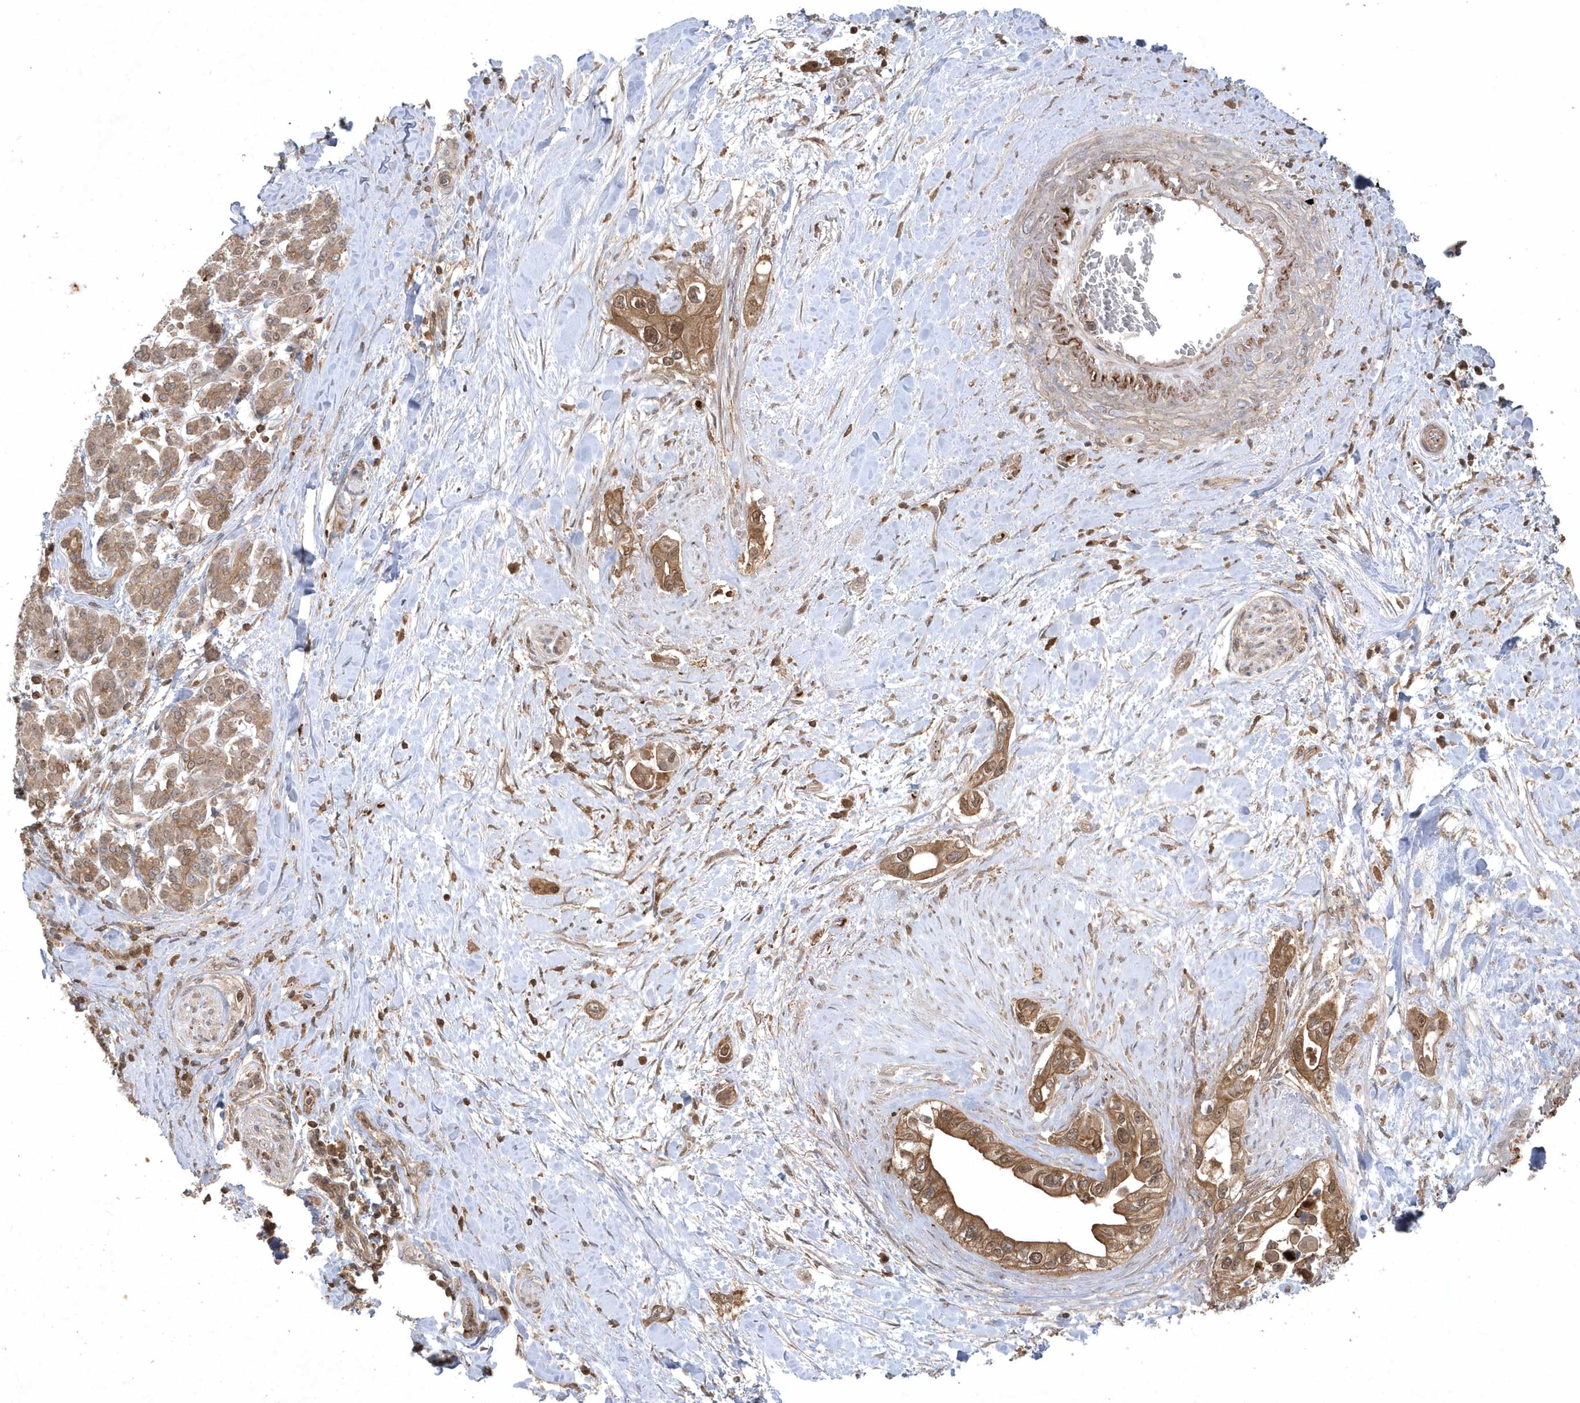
{"staining": {"intensity": "moderate", "quantity": ">75%", "location": "cytoplasmic/membranous,nuclear"}, "tissue": "pancreatic cancer", "cell_type": "Tumor cells", "image_type": "cancer", "snomed": [{"axis": "morphology", "description": "Inflammation, NOS"}, {"axis": "morphology", "description": "Adenocarcinoma, NOS"}, {"axis": "topography", "description": "Pancreas"}], "caption": "Brown immunohistochemical staining in adenocarcinoma (pancreatic) displays moderate cytoplasmic/membranous and nuclear expression in approximately >75% of tumor cells.", "gene": "ACYP1", "patient": {"sex": "female", "age": 56}}